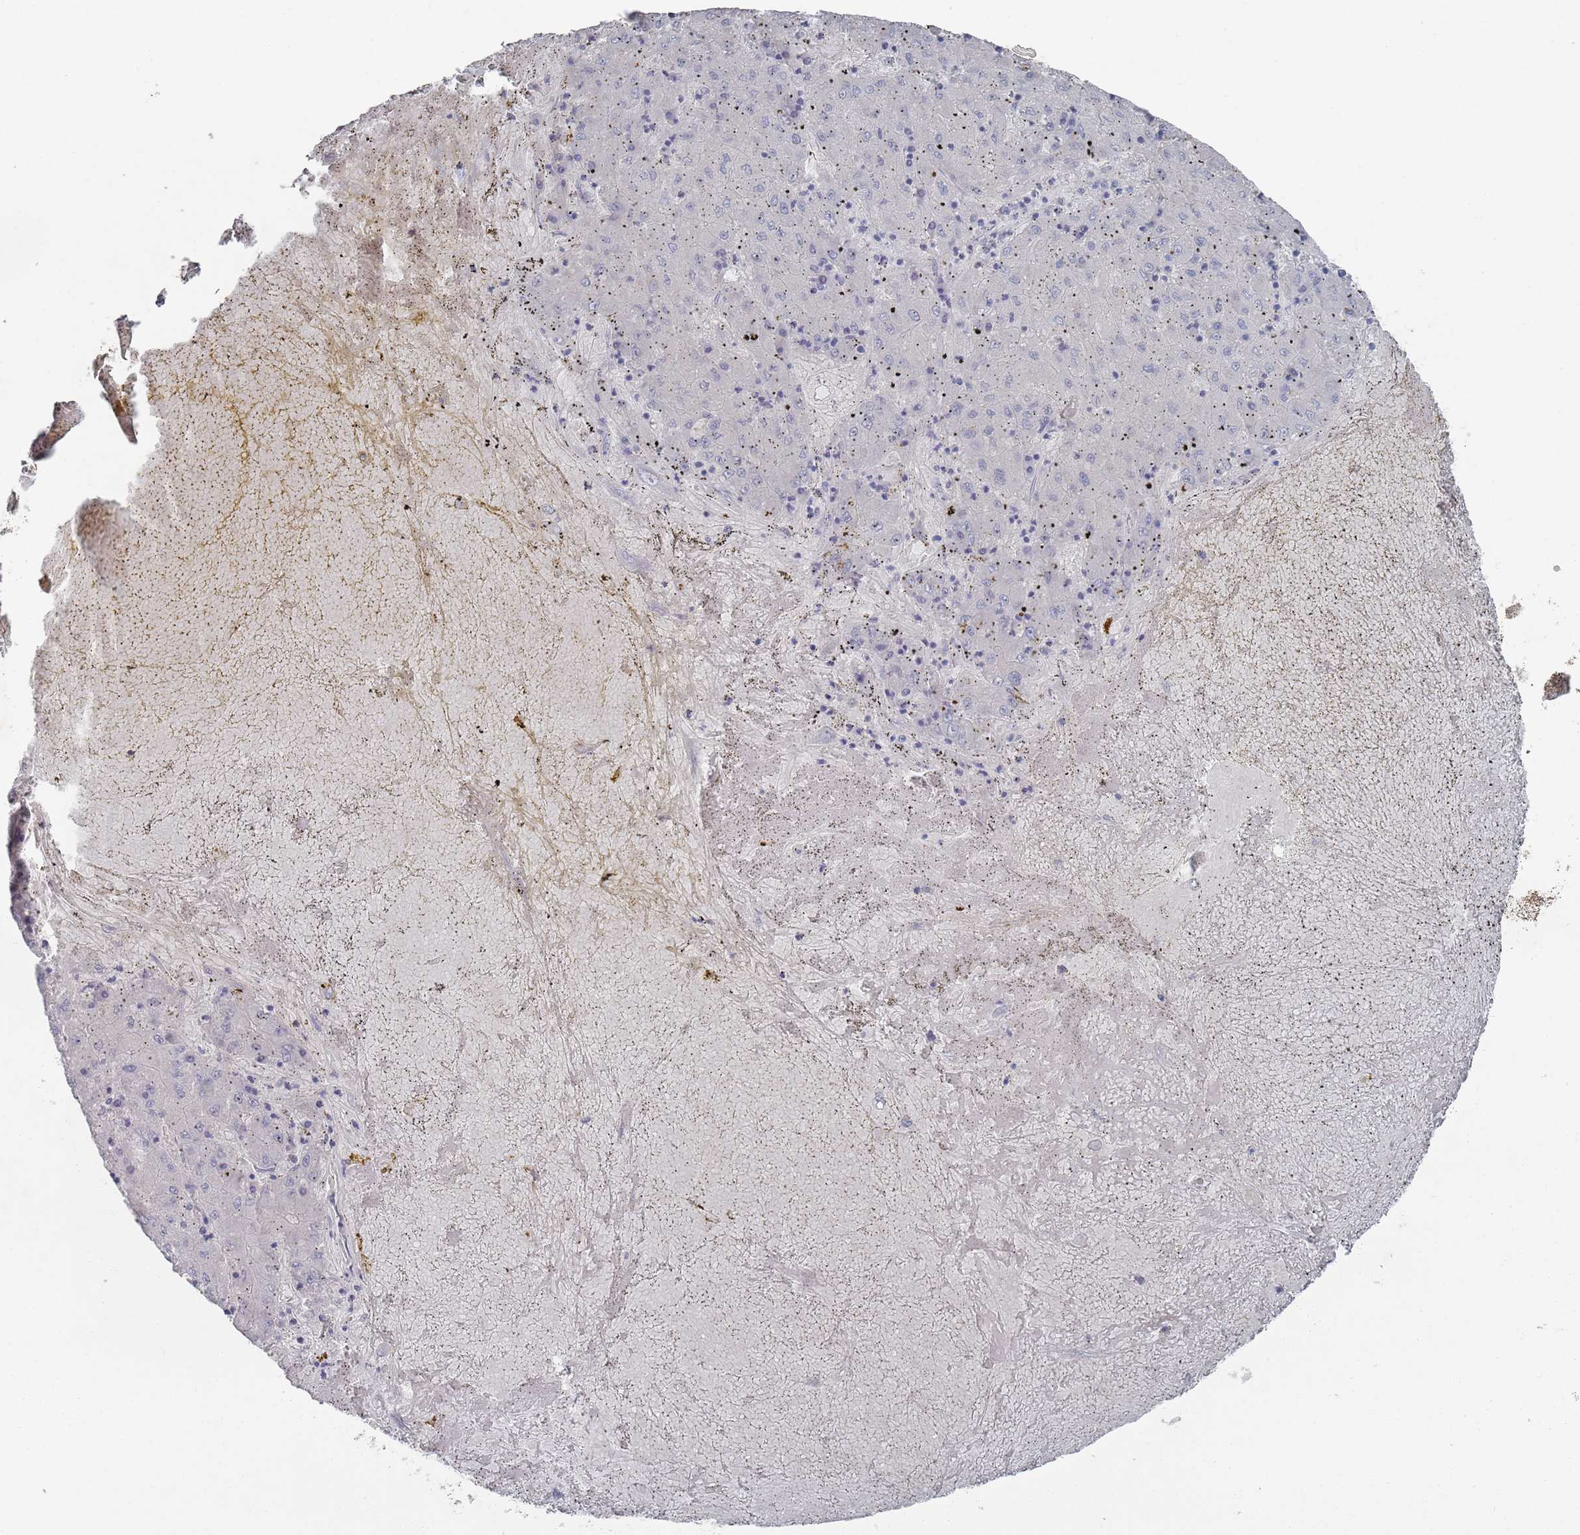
{"staining": {"intensity": "negative", "quantity": "none", "location": "none"}, "tissue": "liver cancer", "cell_type": "Tumor cells", "image_type": "cancer", "snomed": [{"axis": "morphology", "description": "Carcinoma, Hepatocellular, NOS"}, {"axis": "topography", "description": "Liver"}], "caption": "This is an IHC photomicrograph of human liver cancer (hepatocellular carcinoma). There is no expression in tumor cells.", "gene": "PROM2", "patient": {"sex": "male", "age": 72}}